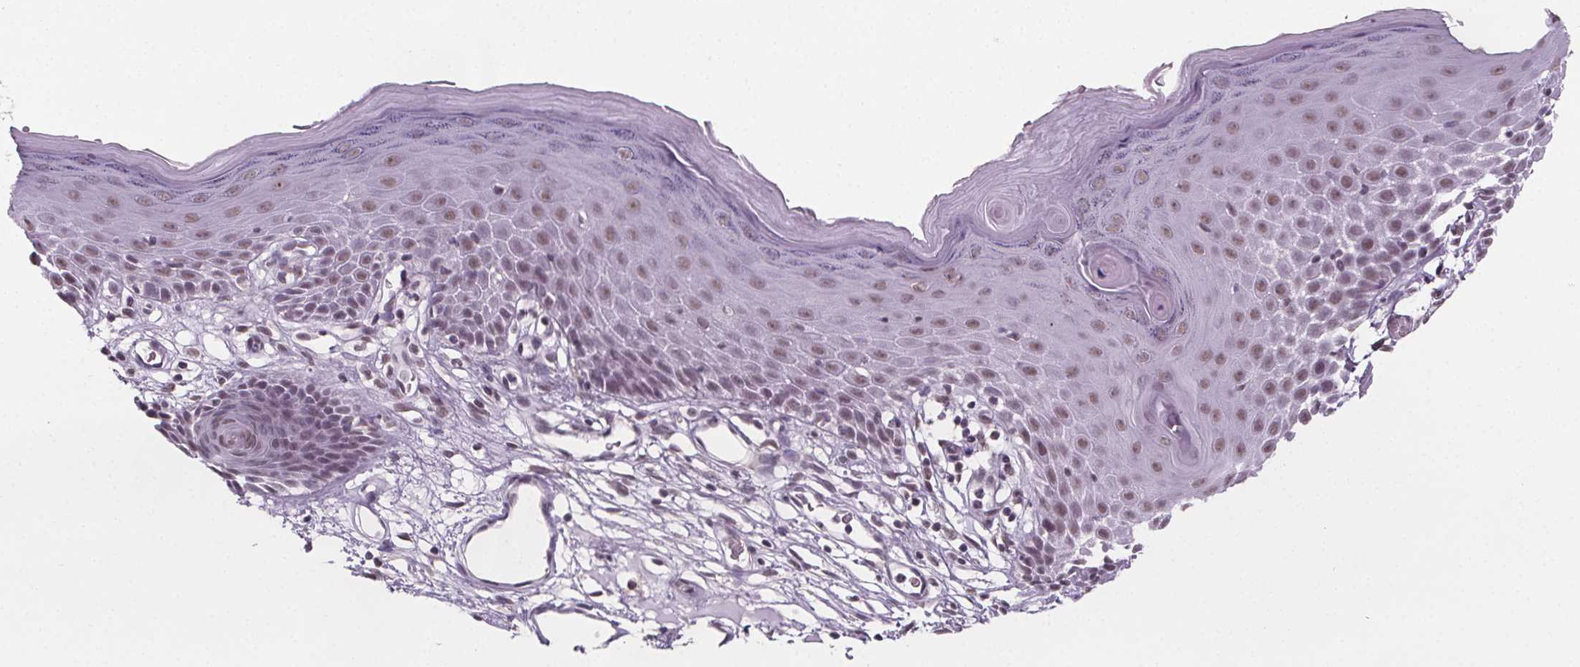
{"staining": {"intensity": "moderate", "quantity": ">75%", "location": "nuclear"}, "tissue": "skin", "cell_type": "Epidermal cells", "image_type": "normal", "snomed": [{"axis": "morphology", "description": "Normal tissue, NOS"}, {"axis": "topography", "description": "Vulva"}], "caption": "Immunohistochemistry of benign skin reveals medium levels of moderate nuclear staining in approximately >75% of epidermal cells.", "gene": "ZNF572", "patient": {"sex": "female", "age": 68}}